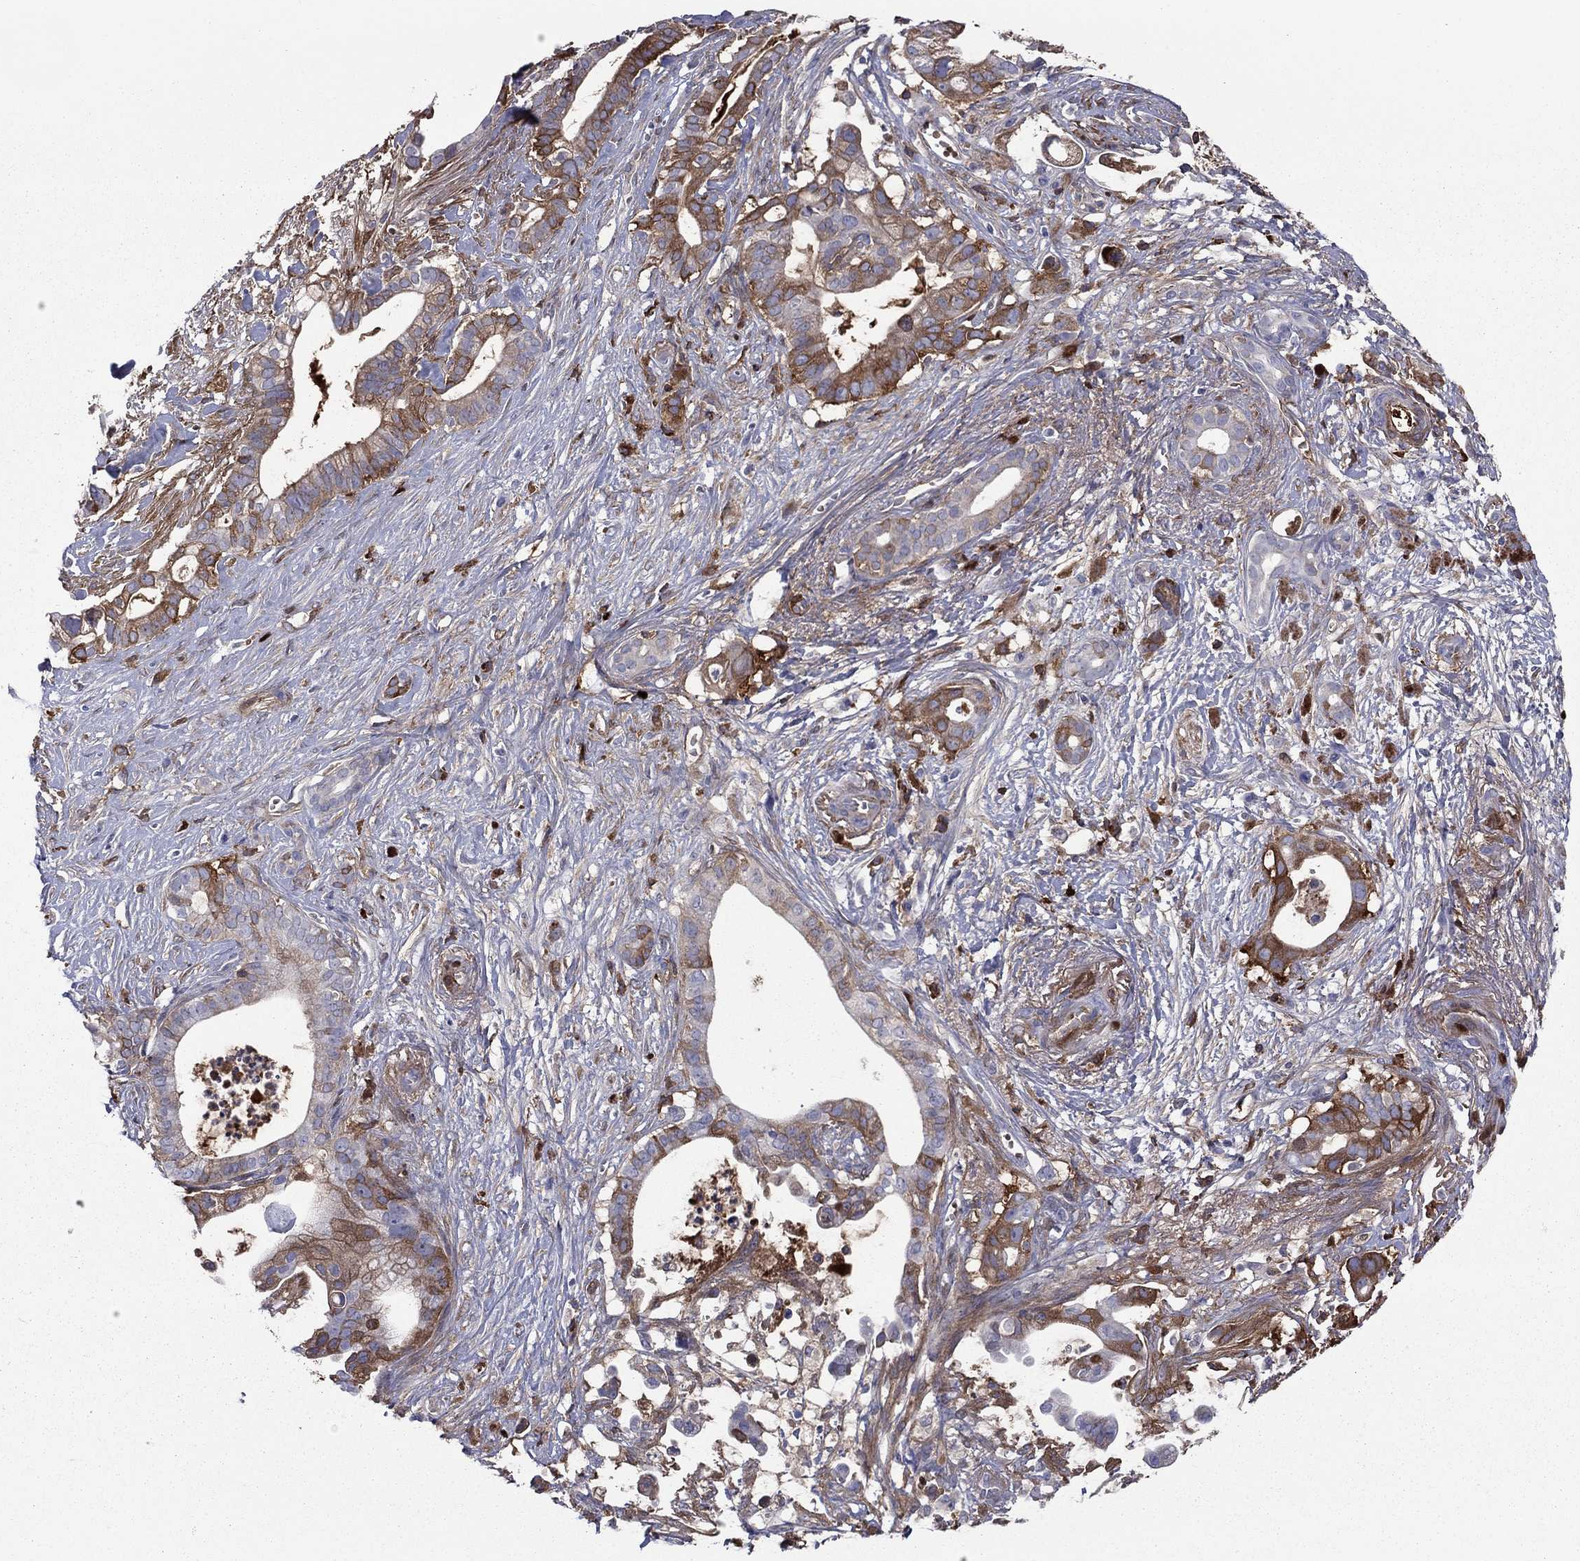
{"staining": {"intensity": "strong", "quantity": "25%-75%", "location": "cytoplasmic/membranous"}, "tissue": "pancreatic cancer", "cell_type": "Tumor cells", "image_type": "cancer", "snomed": [{"axis": "morphology", "description": "Adenocarcinoma, NOS"}, {"axis": "topography", "description": "Pancreas"}], "caption": "A brown stain labels strong cytoplasmic/membranous staining of a protein in human pancreatic adenocarcinoma tumor cells.", "gene": "HPX", "patient": {"sex": "male", "age": 61}}